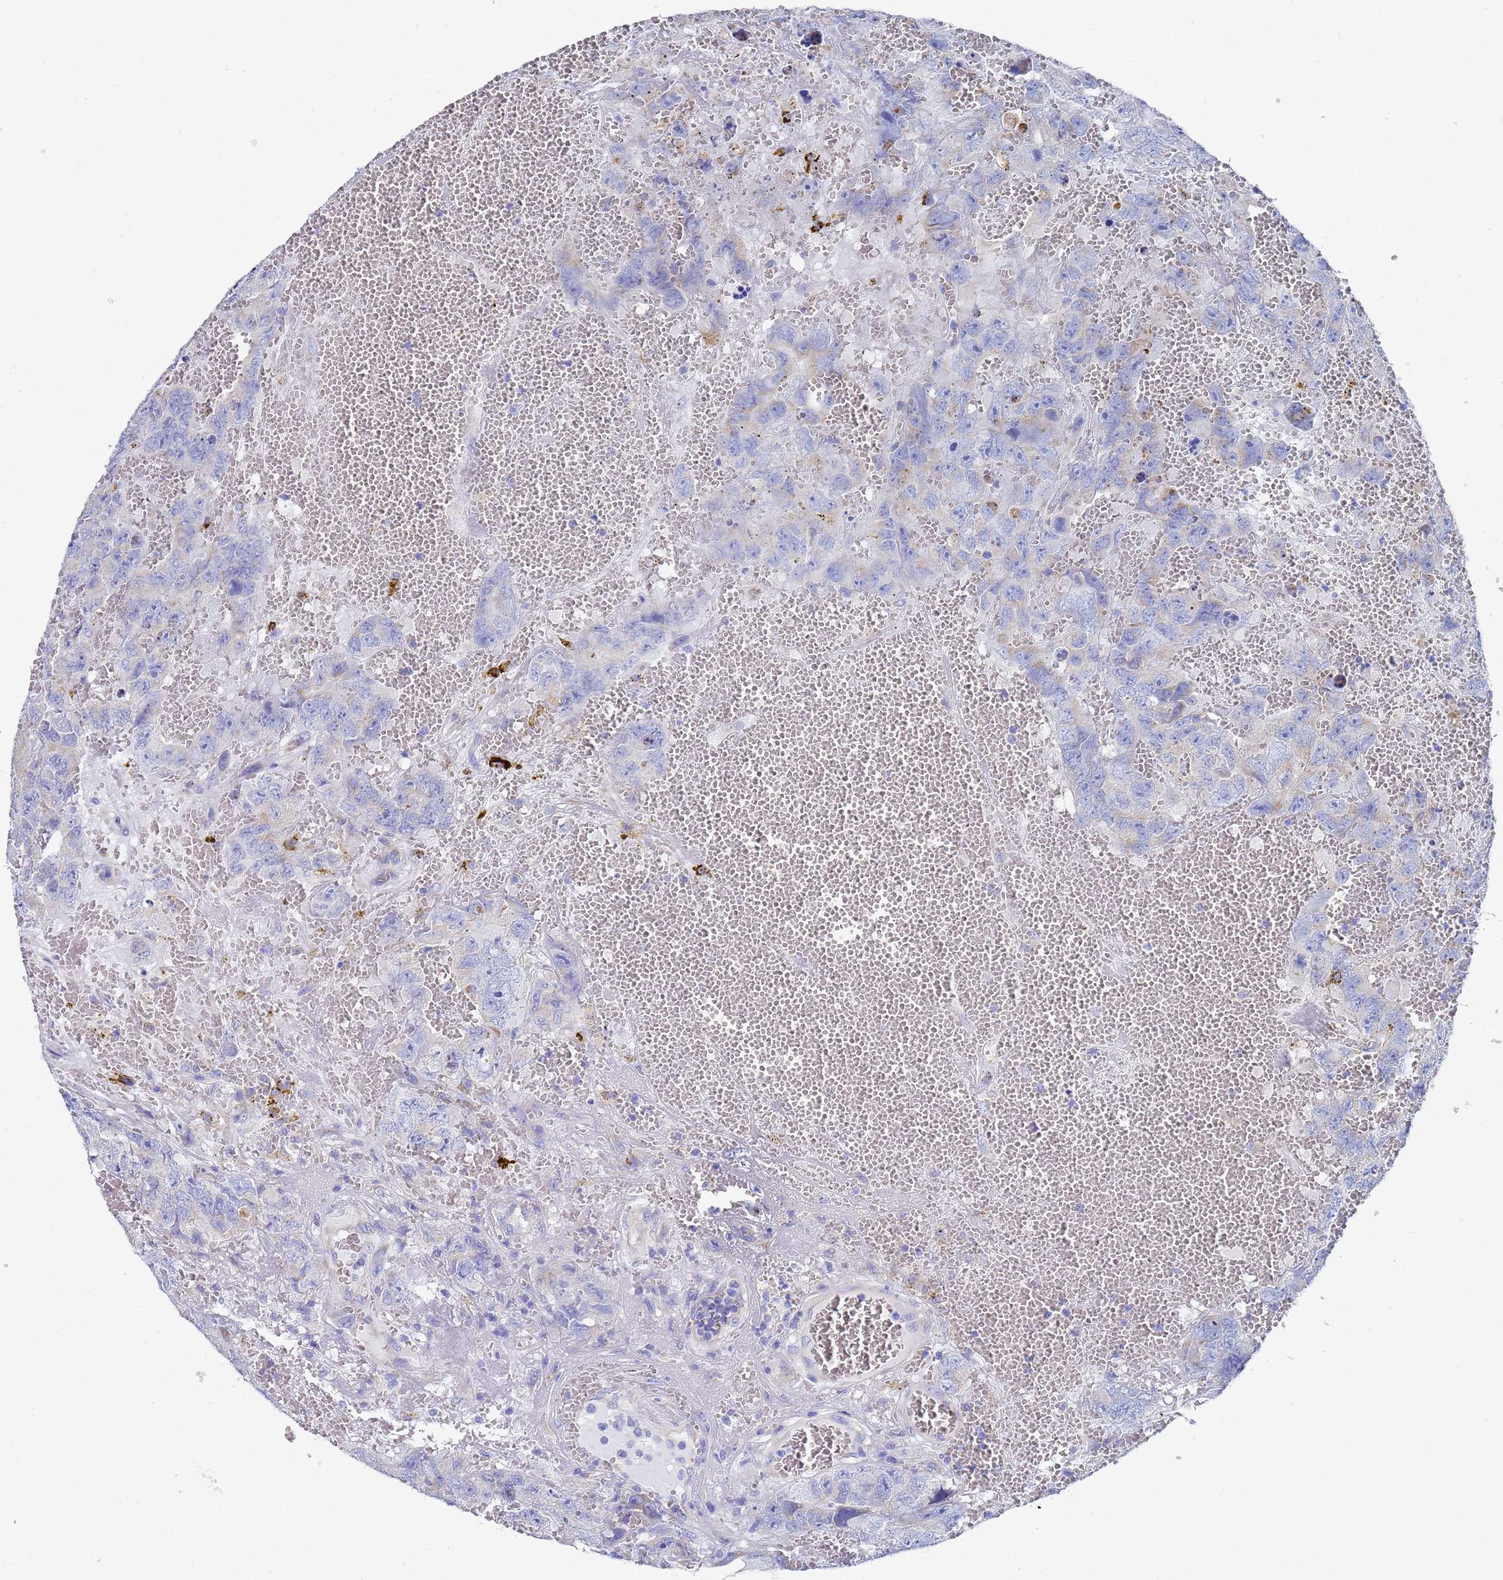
{"staining": {"intensity": "negative", "quantity": "none", "location": "none"}, "tissue": "testis cancer", "cell_type": "Tumor cells", "image_type": "cancer", "snomed": [{"axis": "morphology", "description": "Carcinoma, Embryonal, NOS"}, {"axis": "topography", "description": "Testis"}], "caption": "This is an IHC photomicrograph of testis cancer. There is no staining in tumor cells.", "gene": "TM4SF4", "patient": {"sex": "male", "age": 45}}